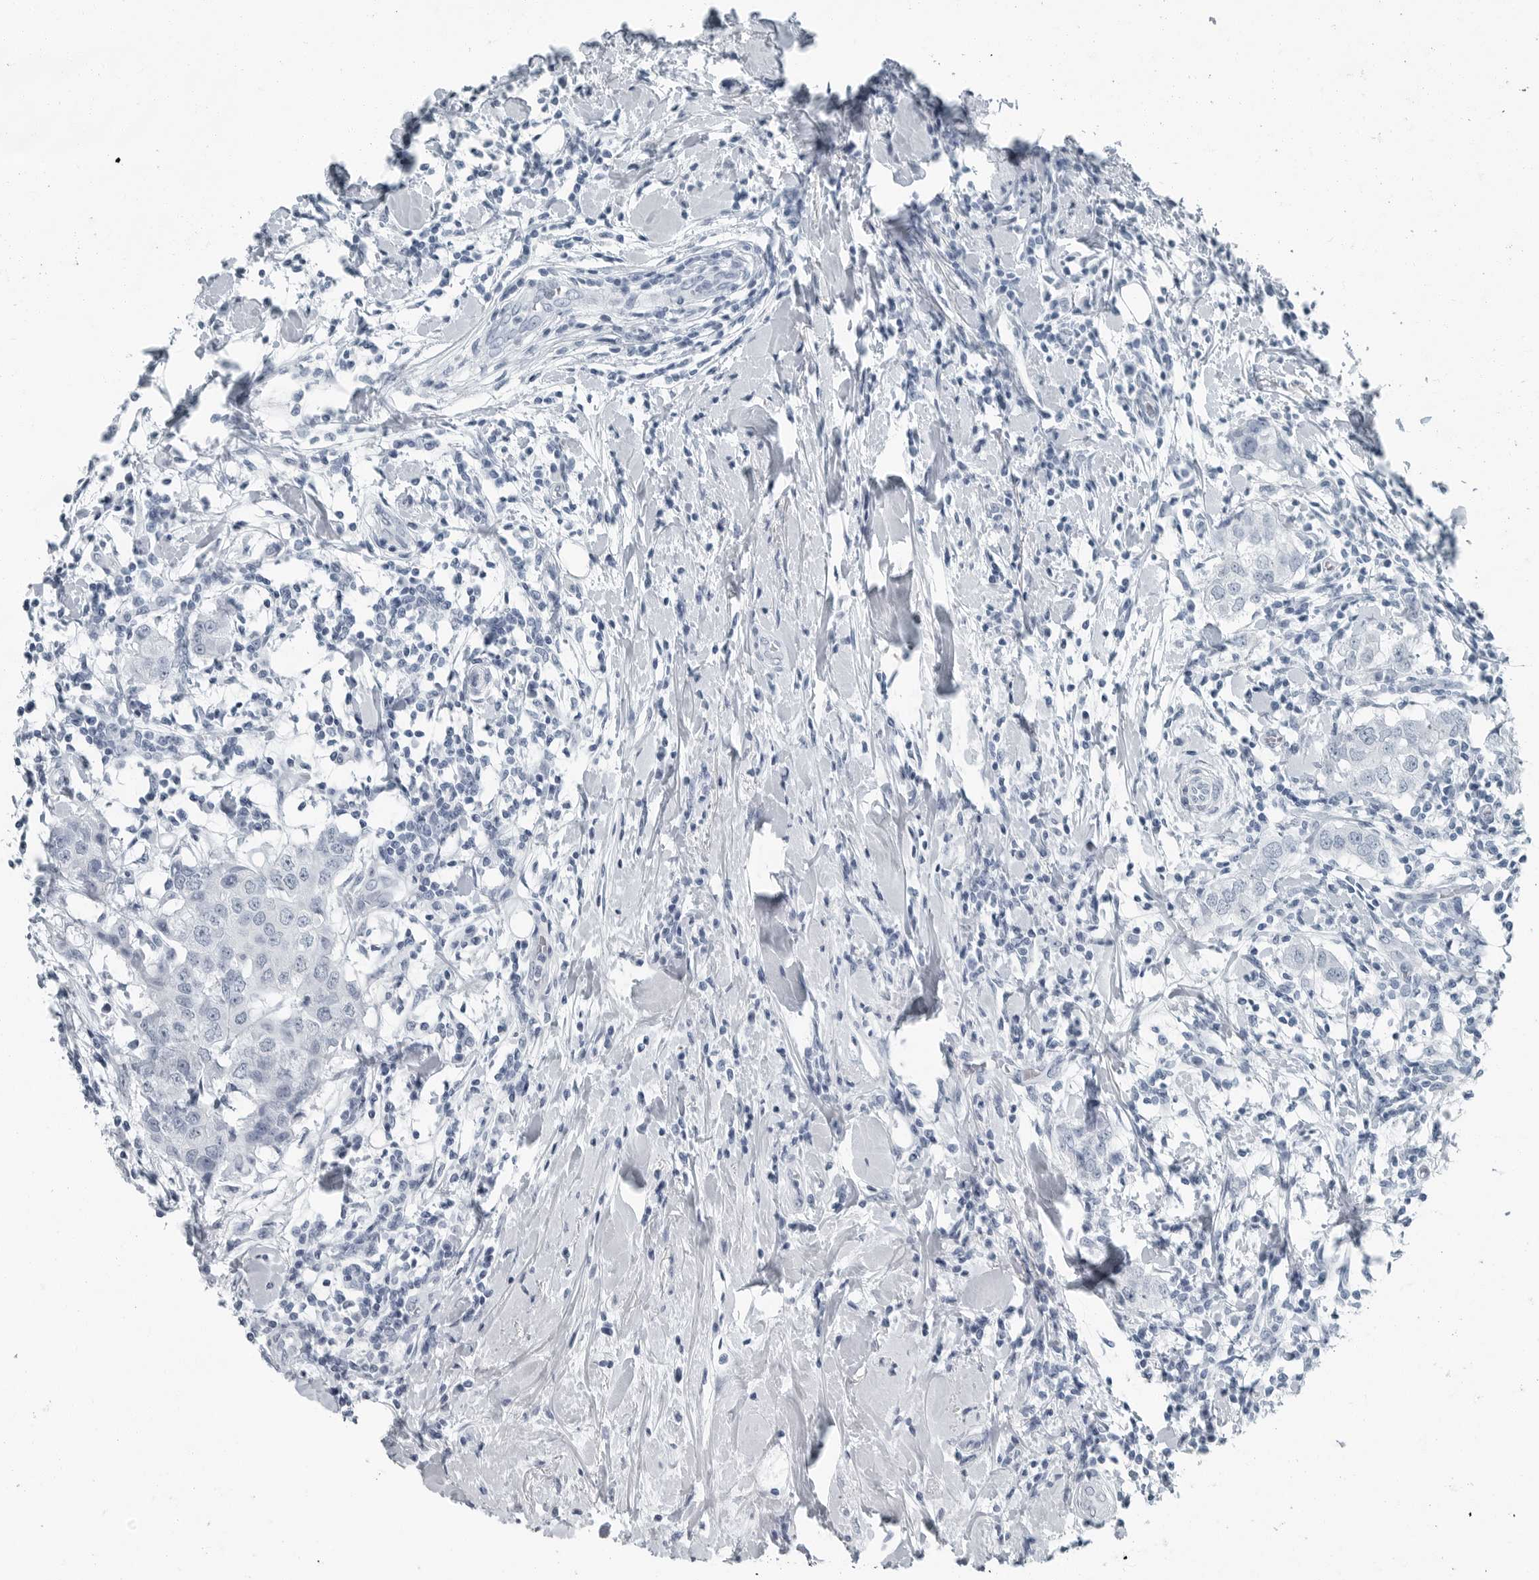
{"staining": {"intensity": "negative", "quantity": "none", "location": "none"}, "tissue": "breast cancer", "cell_type": "Tumor cells", "image_type": "cancer", "snomed": [{"axis": "morphology", "description": "Duct carcinoma"}, {"axis": "topography", "description": "Breast"}], "caption": "Protein analysis of invasive ductal carcinoma (breast) exhibits no significant staining in tumor cells.", "gene": "FABP6", "patient": {"sex": "female", "age": 27}}